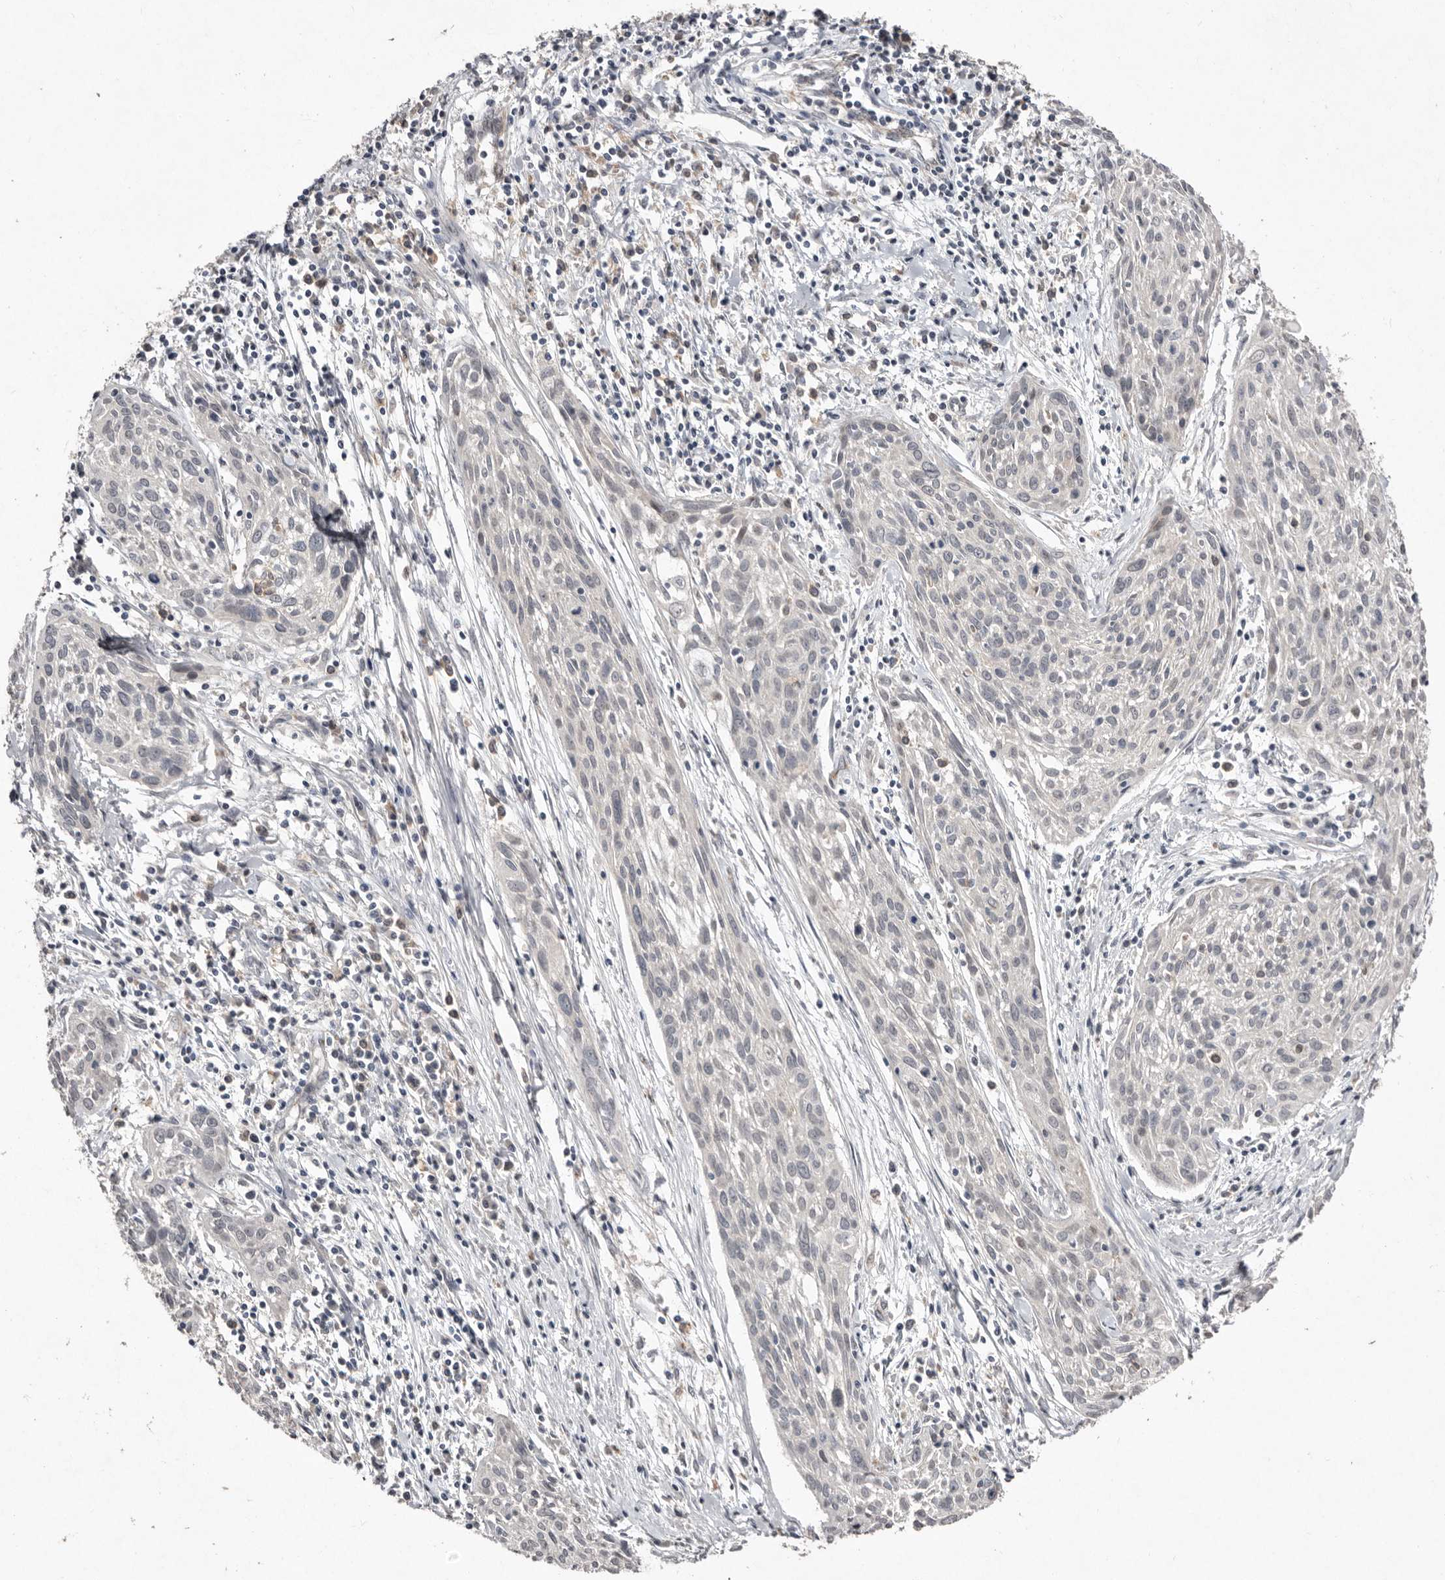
{"staining": {"intensity": "negative", "quantity": "none", "location": "none"}, "tissue": "cervical cancer", "cell_type": "Tumor cells", "image_type": "cancer", "snomed": [{"axis": "morphology", "description": "Squamous cell carcinoma, NOS"}, {"axis": "topography", "description": "Cervix"}], "caption": "Immunohistochemistry histopathology image of neoplastic tissue: human squamous cell carcinoma (cervical) stained with DAB (3,3'-diaminobenzidine) demonstrates no significant protein expression in tumor cells.", "gene": "SULT1E1", "patient": {"sex": "female", "age": 51}}